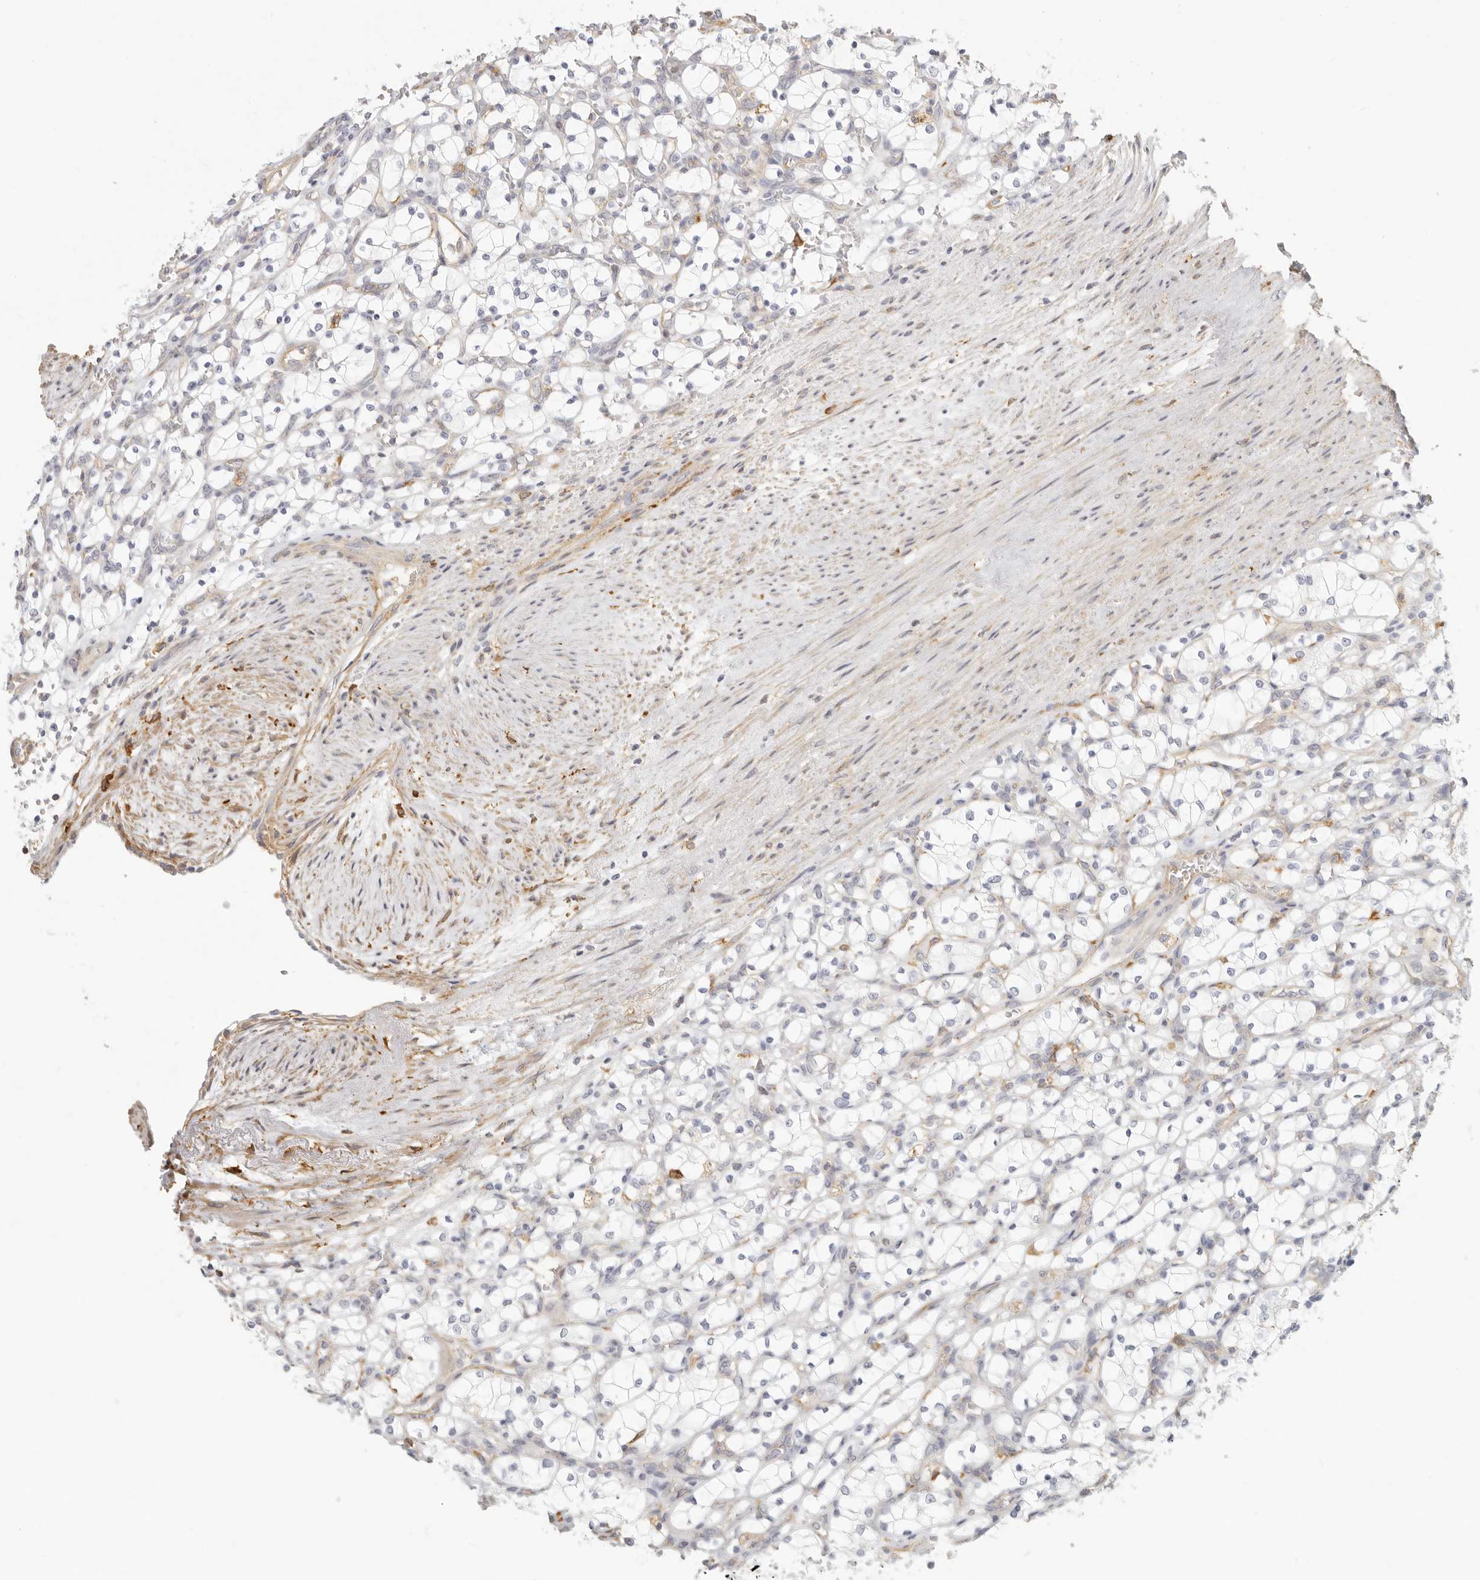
{"staining": {"intensity": "negative", "quantity": "none", "location": "none"}, "tissue": "renal cancer", "cell_type": "Tumor cells", "image_type": "cancer", "snomed": [{"axis": "morphology", "description": "Adenocarcinoma, NOS"}, {"axis": "topography", "description": "Kidney"}], "caption": "Immunohistochemistry (IHC) of renal cancer shows no staining in tumor cells.", "gene": "NIBAN1", "patient": {"sex": "female", "age": 69}}